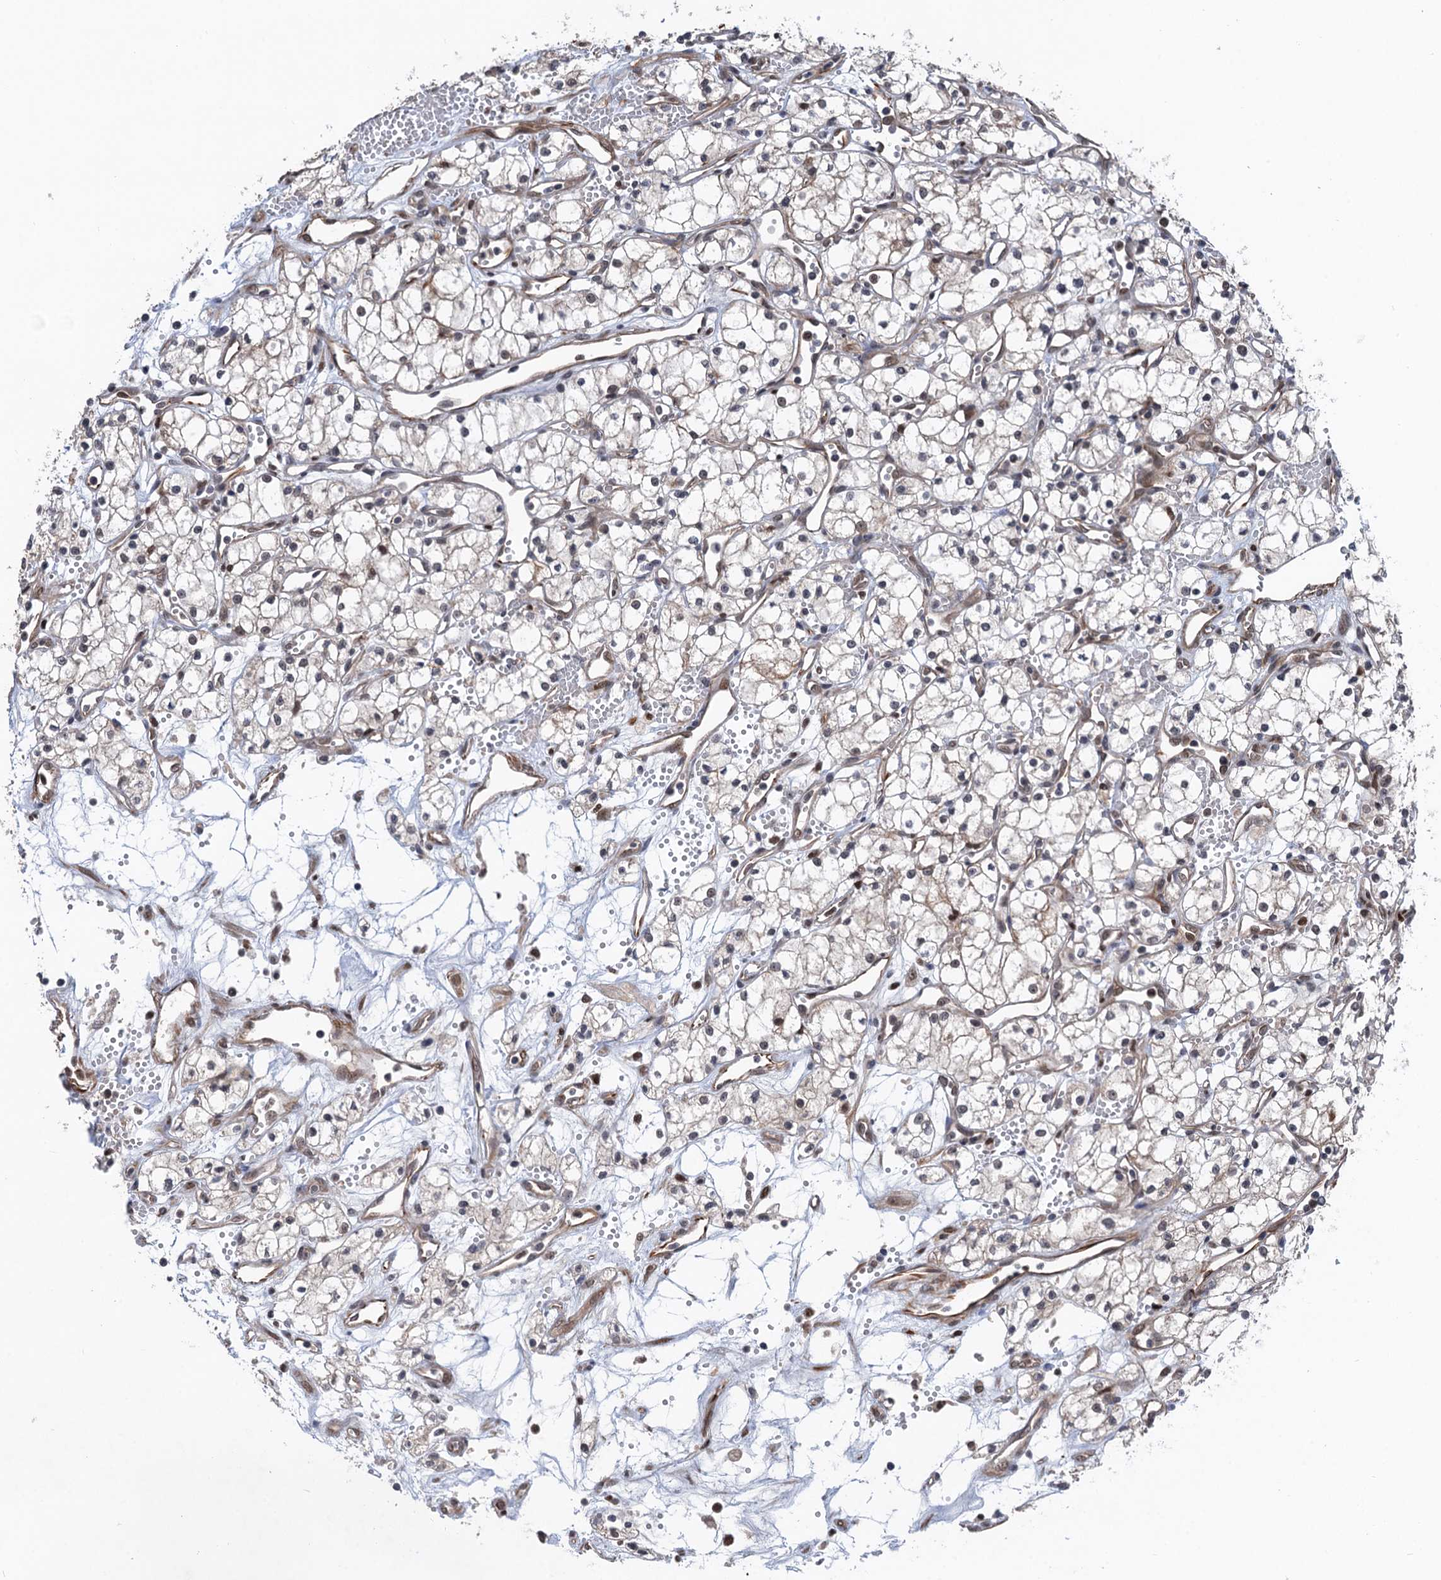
{"staining": {"intensity": "negative", "quantity": "none", "location": "none"}, "tissue": "renal cancer", "cell_type": "Tumor cells", "image_type": "cancer", "snomed": [{"axis": "morphology", "description": "Adenocarcinoma, NOS"}, {"axis": "topography", "description": "Kidney"}], "caption": "DAB immunohistochemical staining of renal cancer (adenocarcinoma) demonstrates no significant staining in tumor cells.", "gene": "TTC31", "patient": {"sex": "male", "age": 59}}